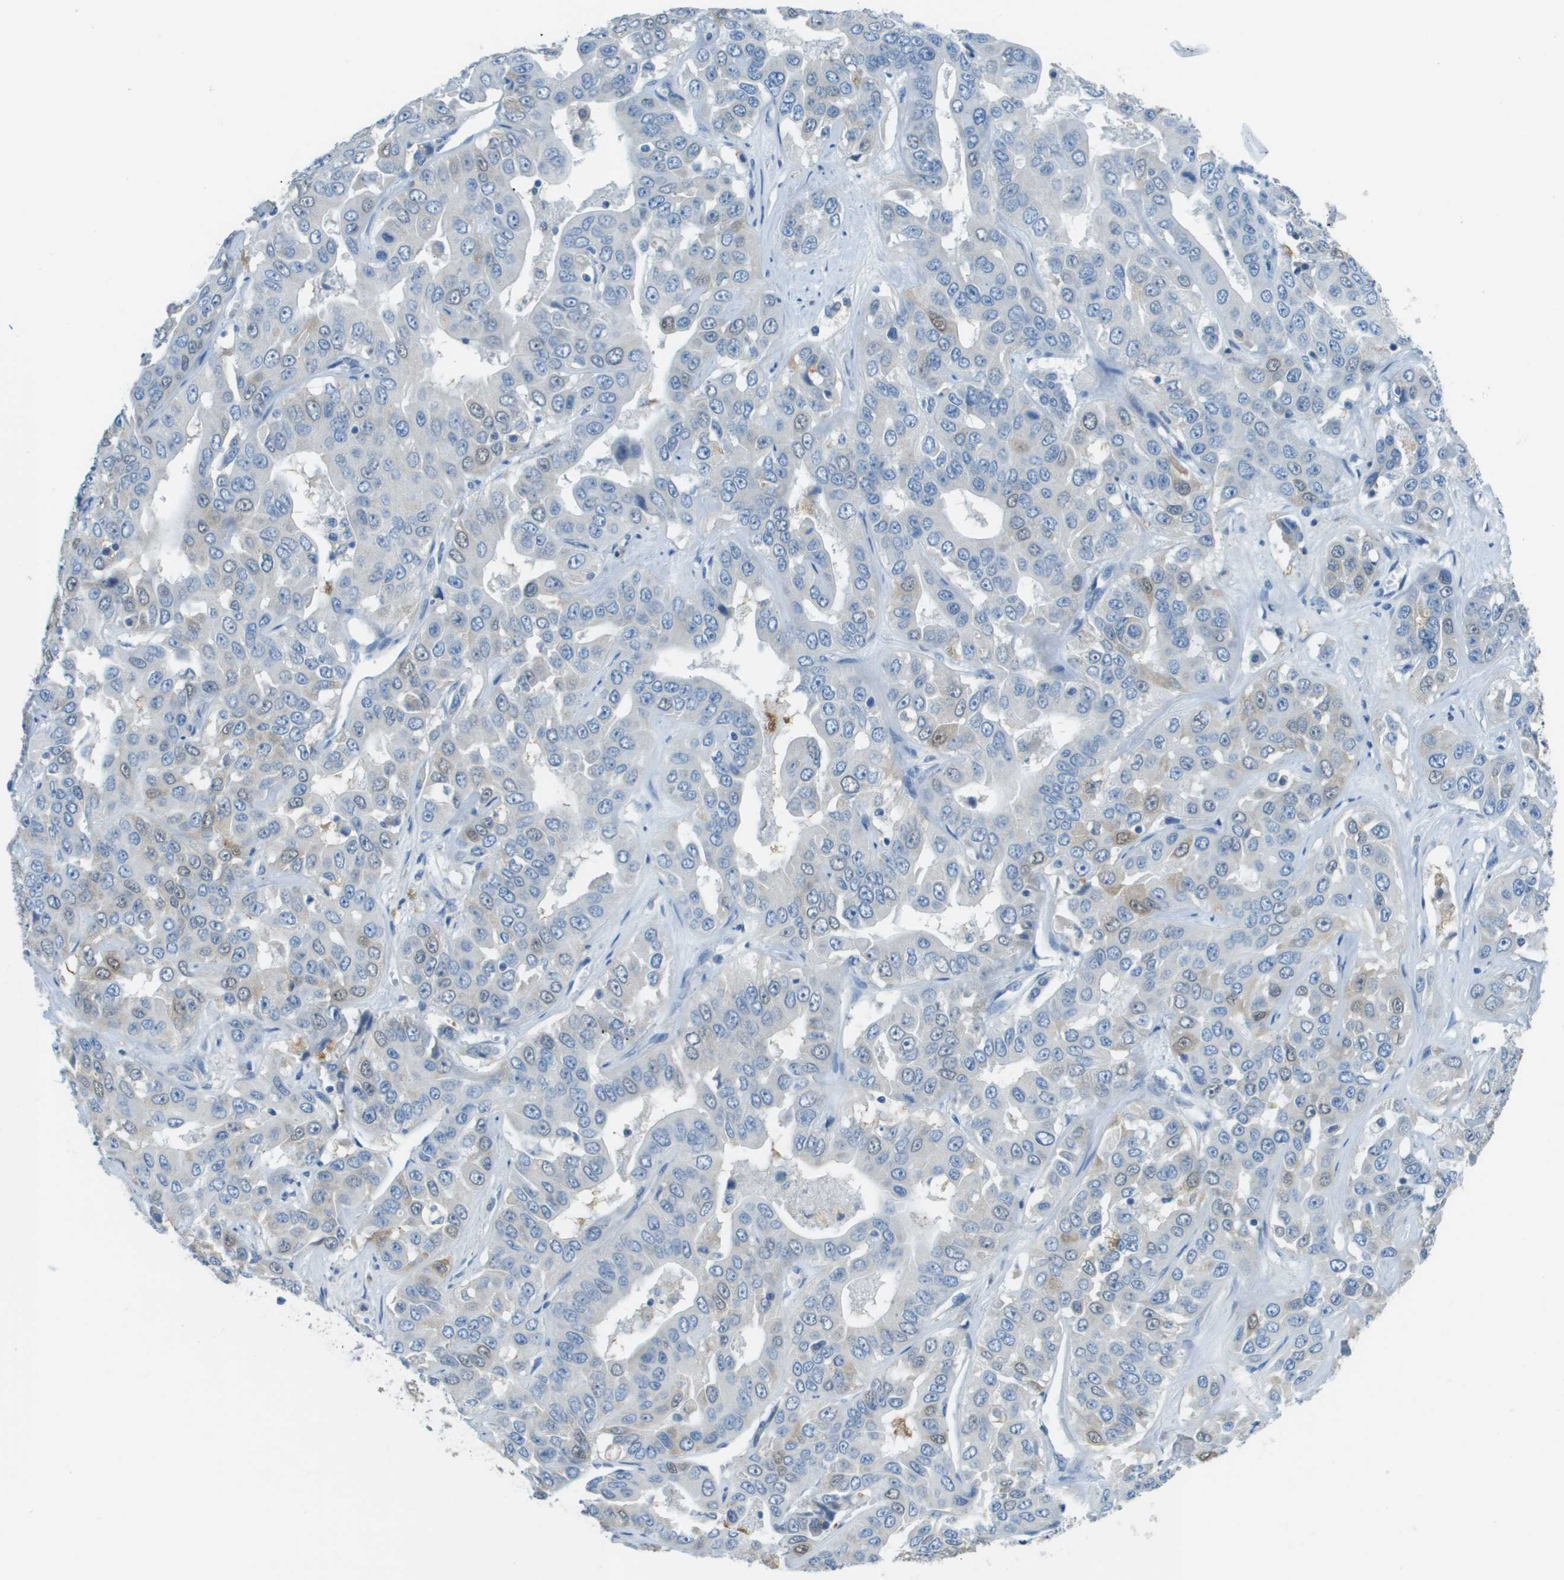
{"staining": {"intensity": "weak", "quantity": "<25%", "location": "cytoplasmic/membranous,nuclear"}, "tissue": "liver cancer", "cell_type": "Tumor cells", "image_type": "cancer", "snomed": [{"axis": "morphology", "description": "Cholangiocarcinoma"}, {"axis": "topography", "description": "Liver"}], "caption": "There is no significant positivity in tumor cells of liver cancer. (DAB (3,3'-diaminobenzidine) immunohistochemistry, high magnification).", "gene": "PTGDR2", "patient": {"sex": "female", "age": 52}}